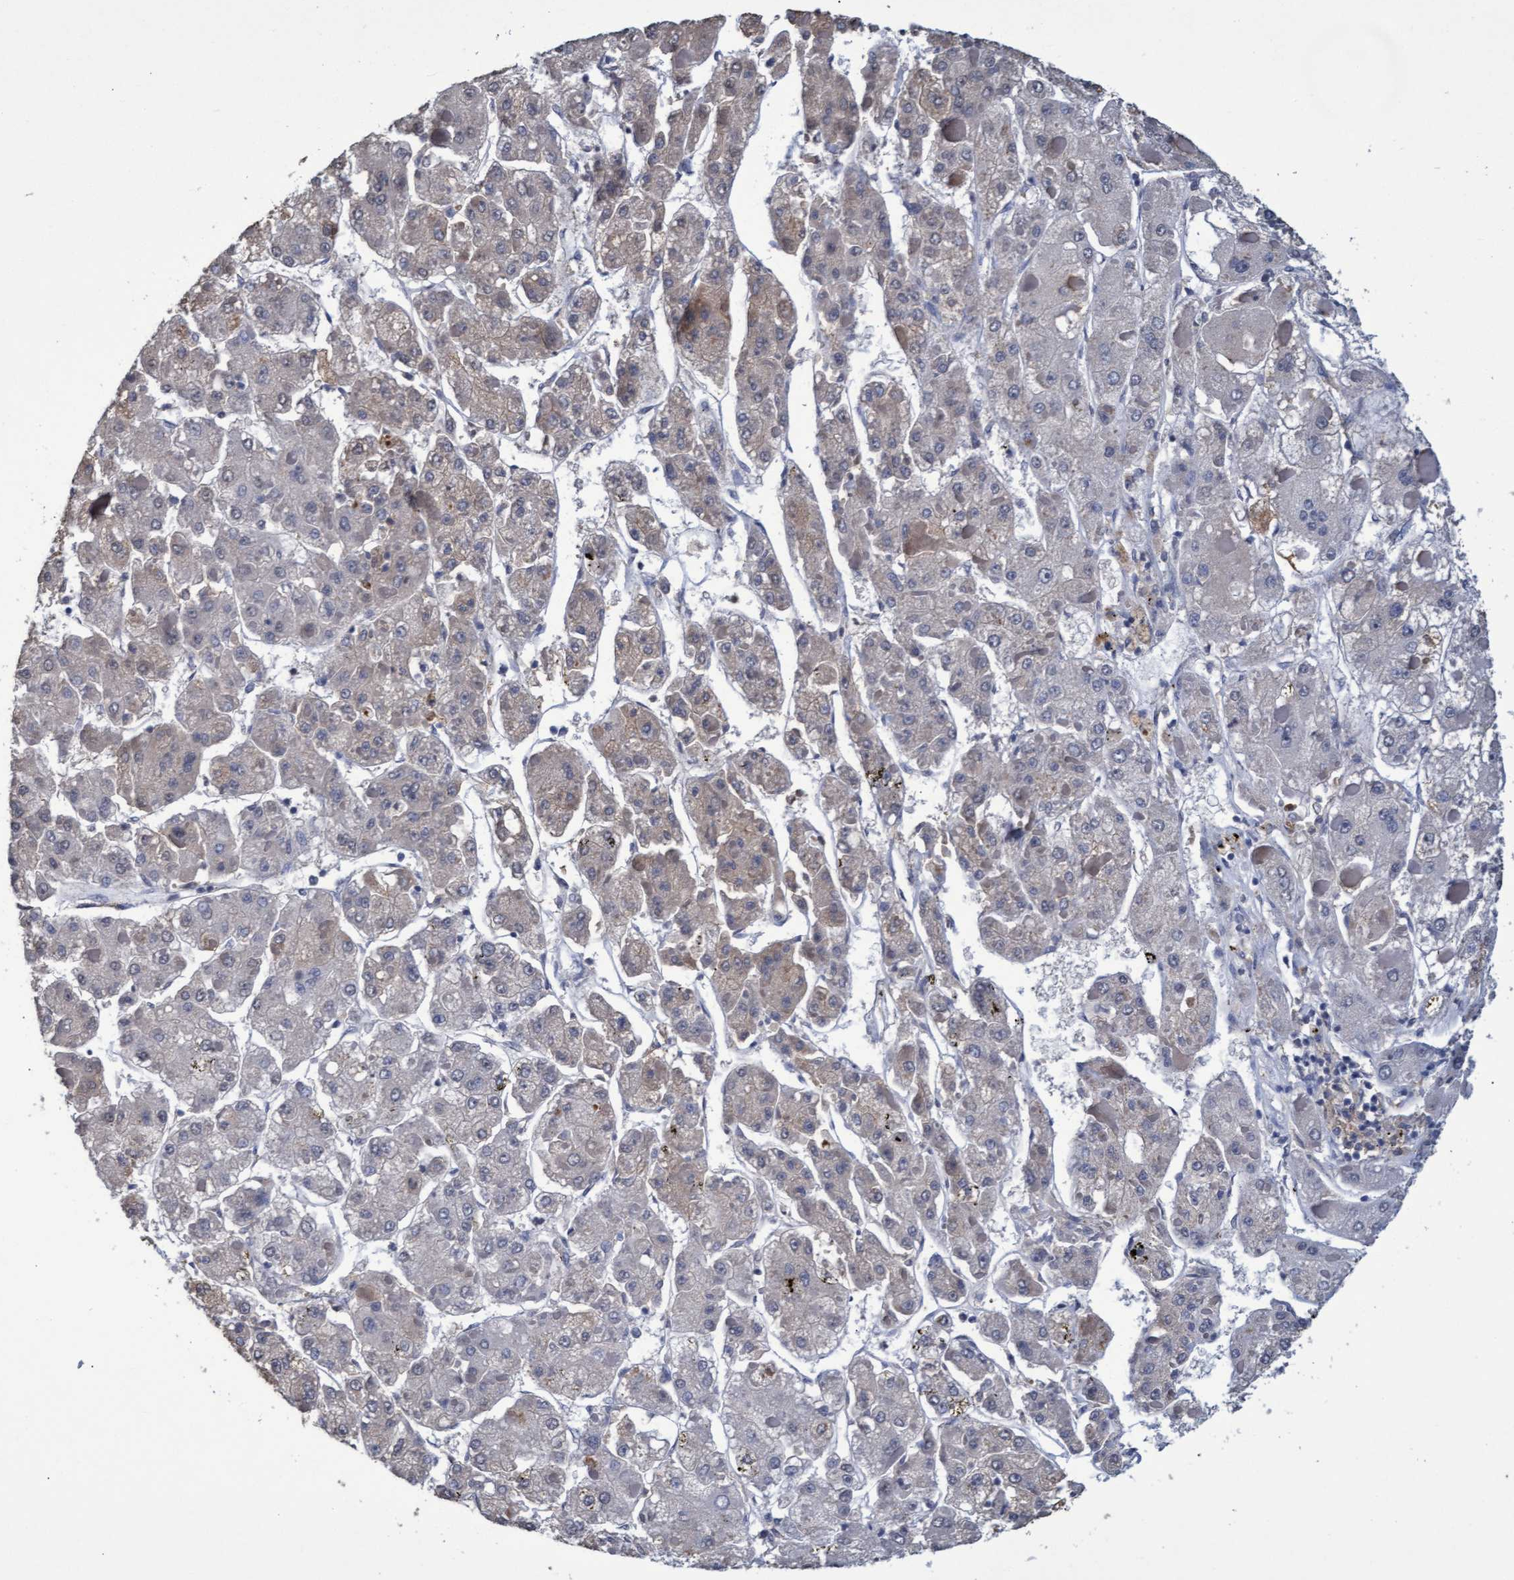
{"staining": {"intensity": "negative", "quantity": "none", "location": "none"}, "tissue": "liver cancer", "cell_type": "Tumor cells", "image_type": "cancer", "snomed": [{"axis": "morphology", "description": "Carcinoma, Hepatocellular, NOS"}, {"axis": "topography", "description": "Liver"}], "caption": "Tumor cells show no significant staining in liver cancer (hepatocellular carcinoma).", "gene": "GPR39", "patient": {"sex": "female", "age": 73}}